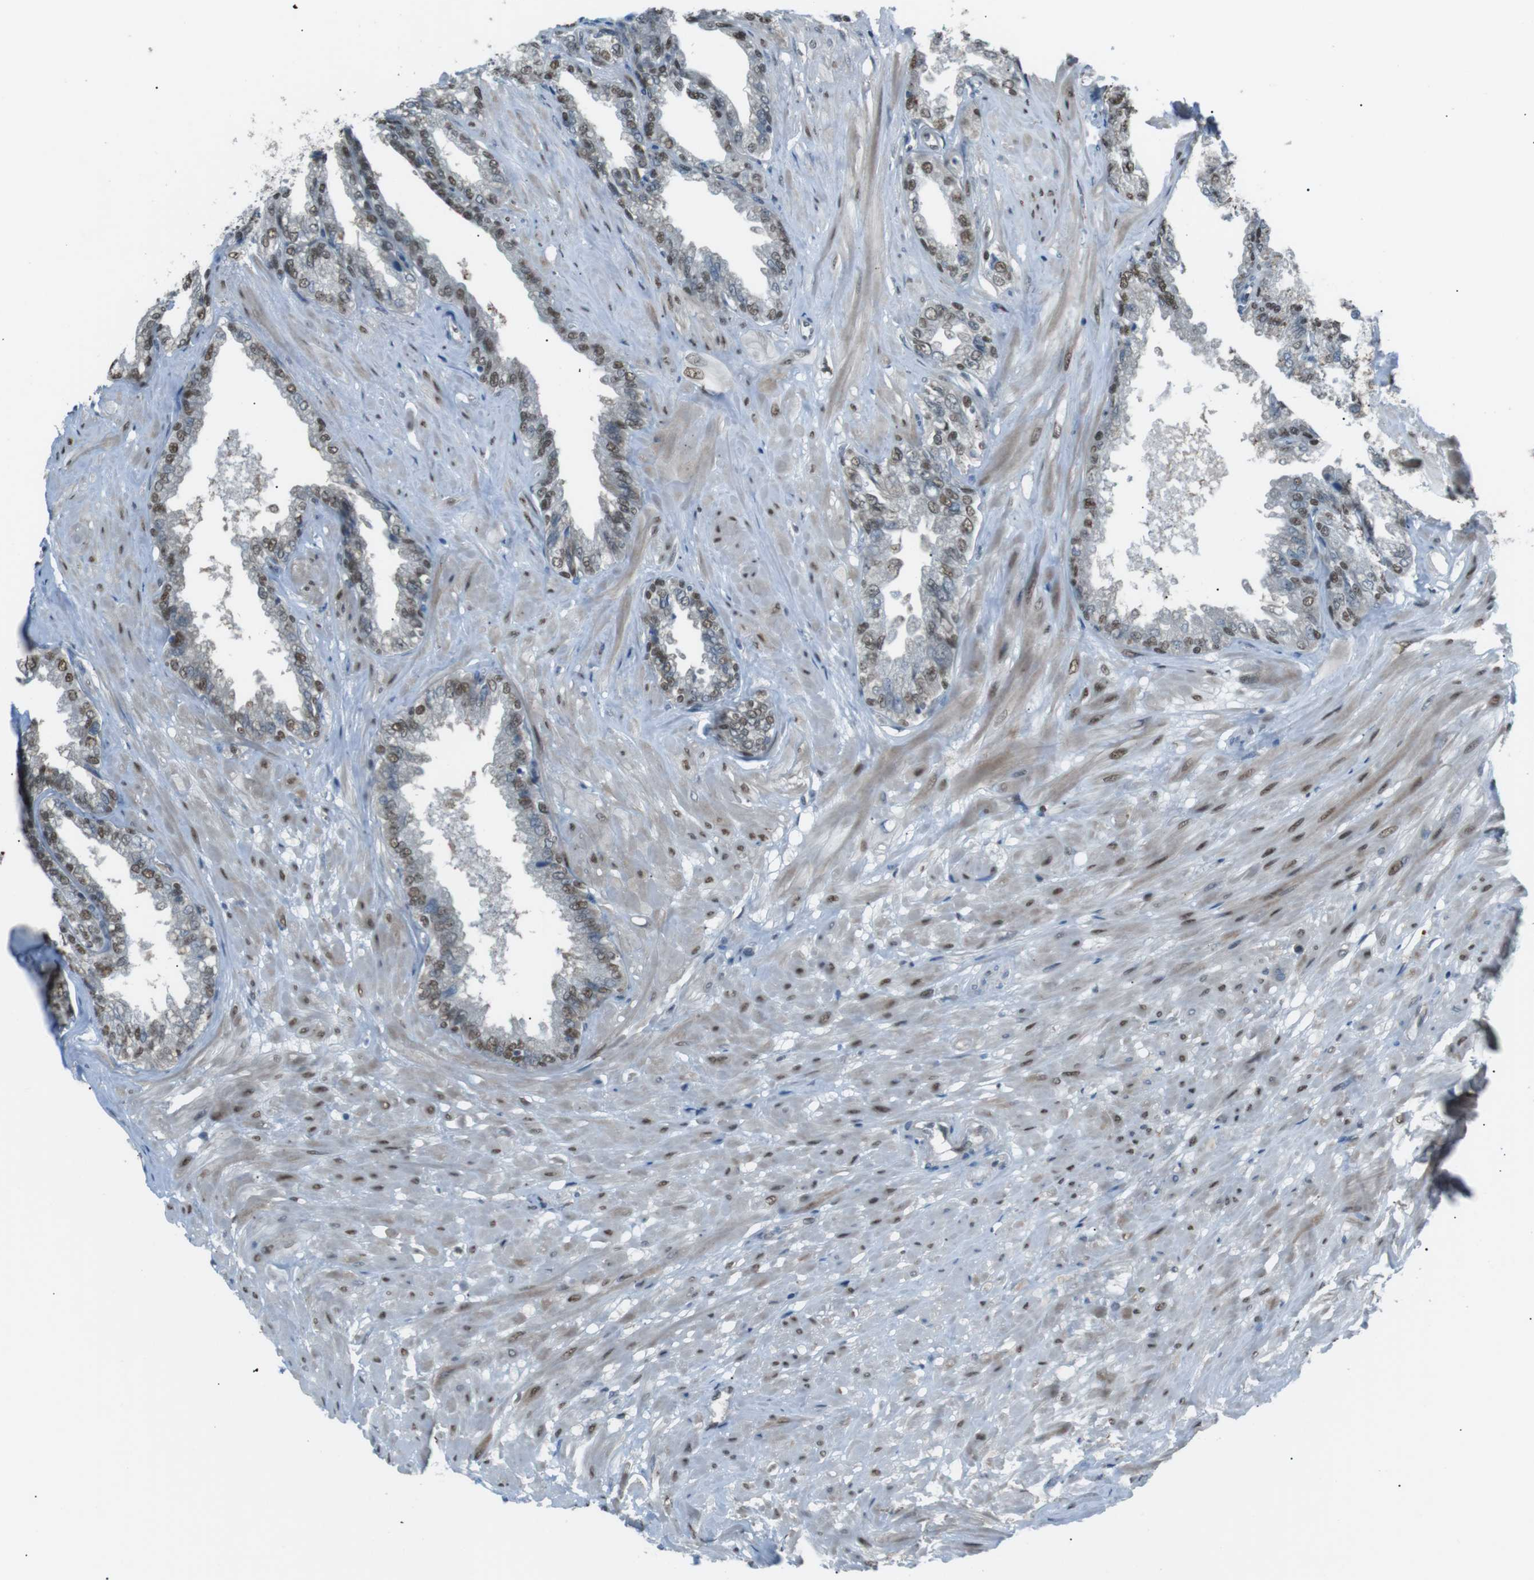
{"staining": {"intensity": "moderate", "quantity": ">75%", "location": "nuclear"}, "tissue": "seminal vesicle", "cell_type": "Glandular cells", "image_type": "normal", "snomed": [{"axis": "morphology", "description": "Normal tissue, NOS"}, {"axis": "topography", "description": "Seminal veicle"}], "caption": "This histopathology image displays immunohistochemistry (IHC) staining of benign seminal vesicle, with medium moderate nuclear positivity in approximately >75% of glandular cells.", "gene": "SRPK2", "patient": {"sex": "male", "age": 46}}